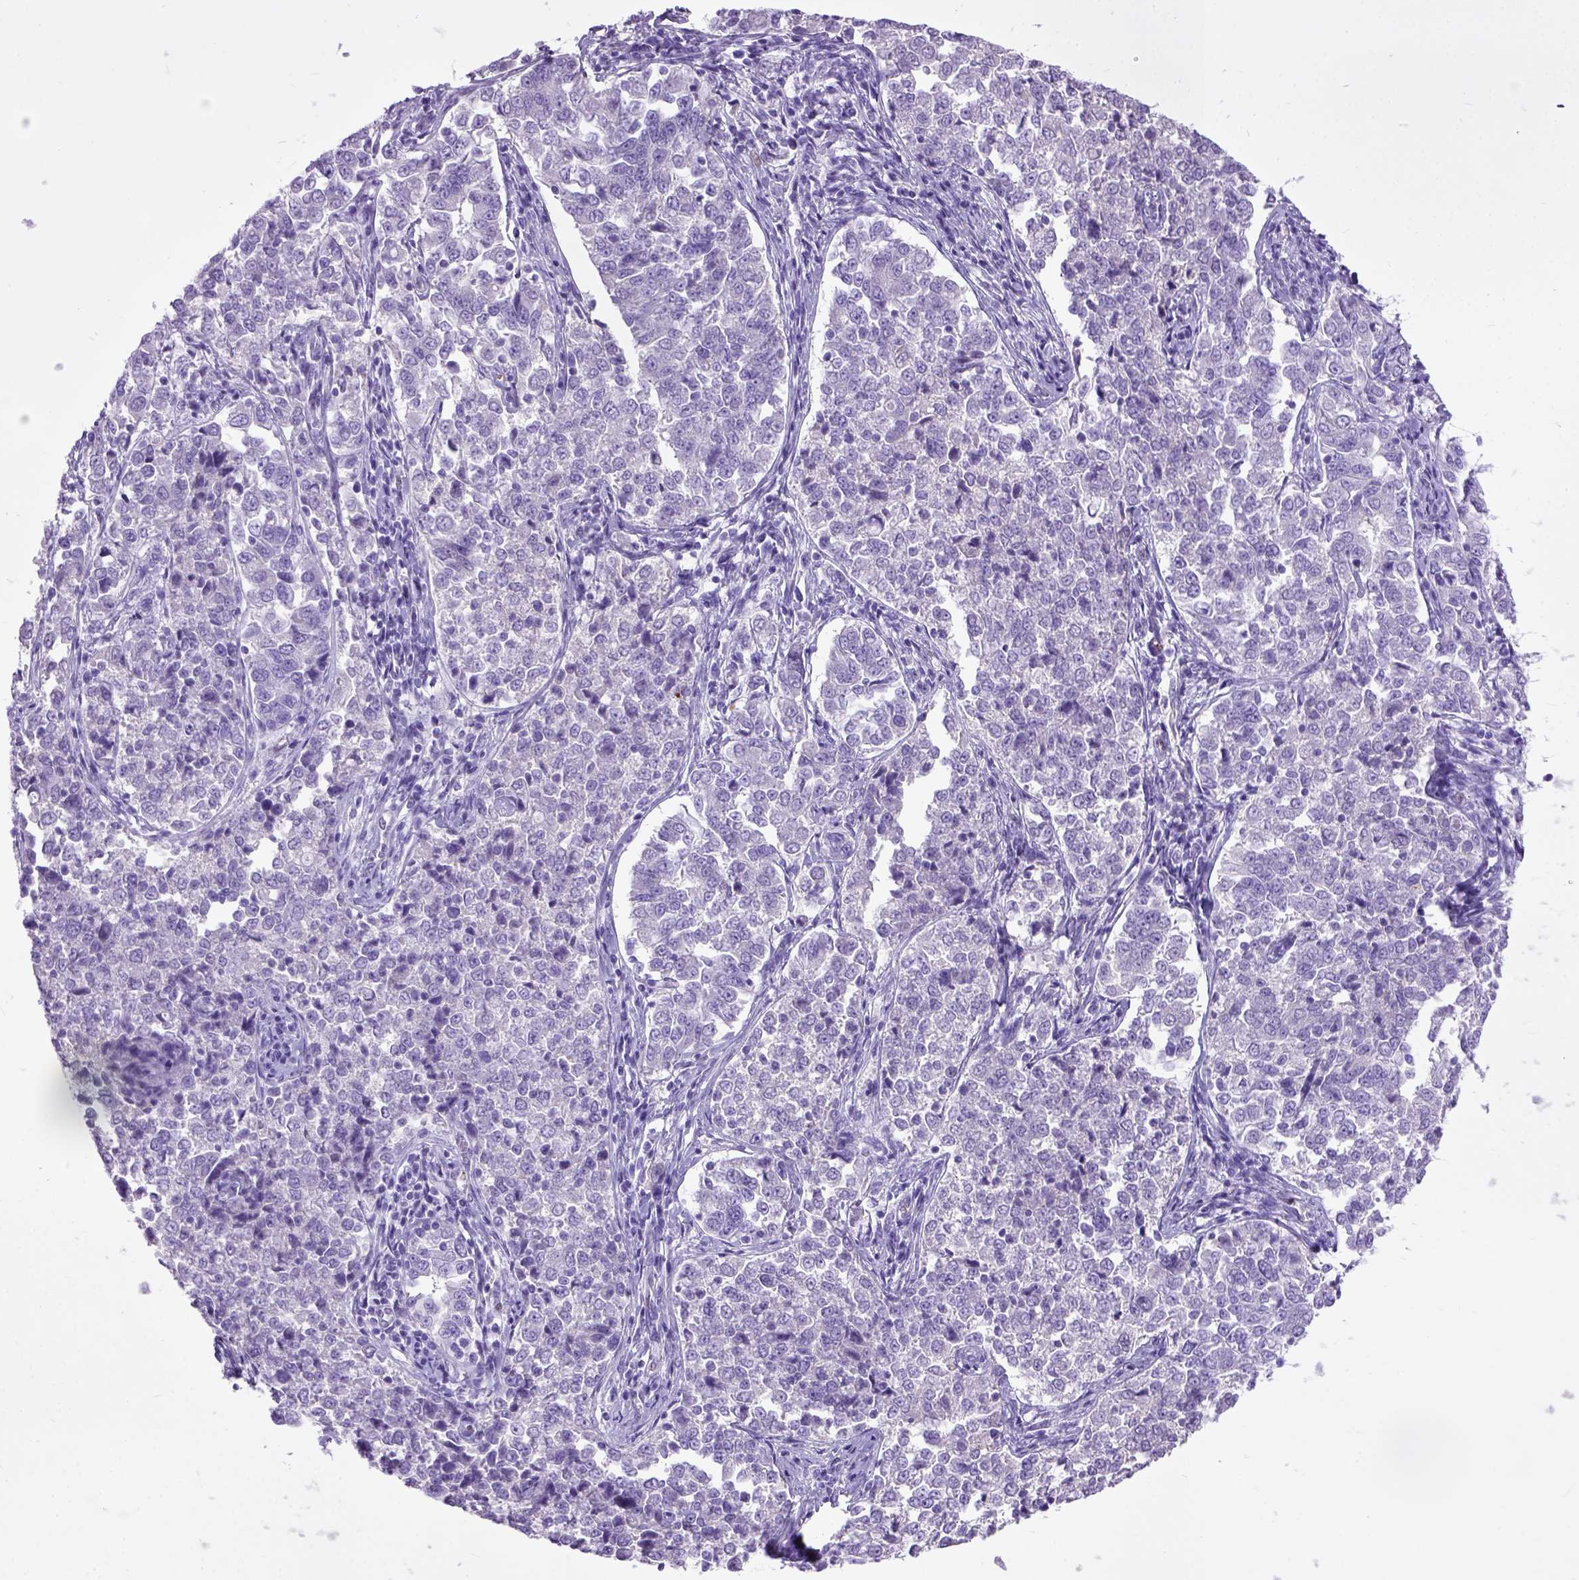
{"staining": {"intensity": "negative", "quantity": "none", "location": "none"}, "tissue": "endometrial cancer", "cell_type": "Tumor cells", "image_type": "cancer", "snomed": [{"axis": "morphology", "description": "Adenocarcinoma, NOS"}, {"axis": "topography", "description": "Endometrium"}], "caption": "An IHC photomicrograph of endometrial cancer (adenocarcinoma) is shown. There is no staining in tumor cells of endometrial cancer (adenocarcinoma). The staining is performed using DAB brown chromogen with nuclei counter-stained in using hematoxylin.", "gene": "ADAMTS8", "patient": {"sex": "female", "age": 43}}